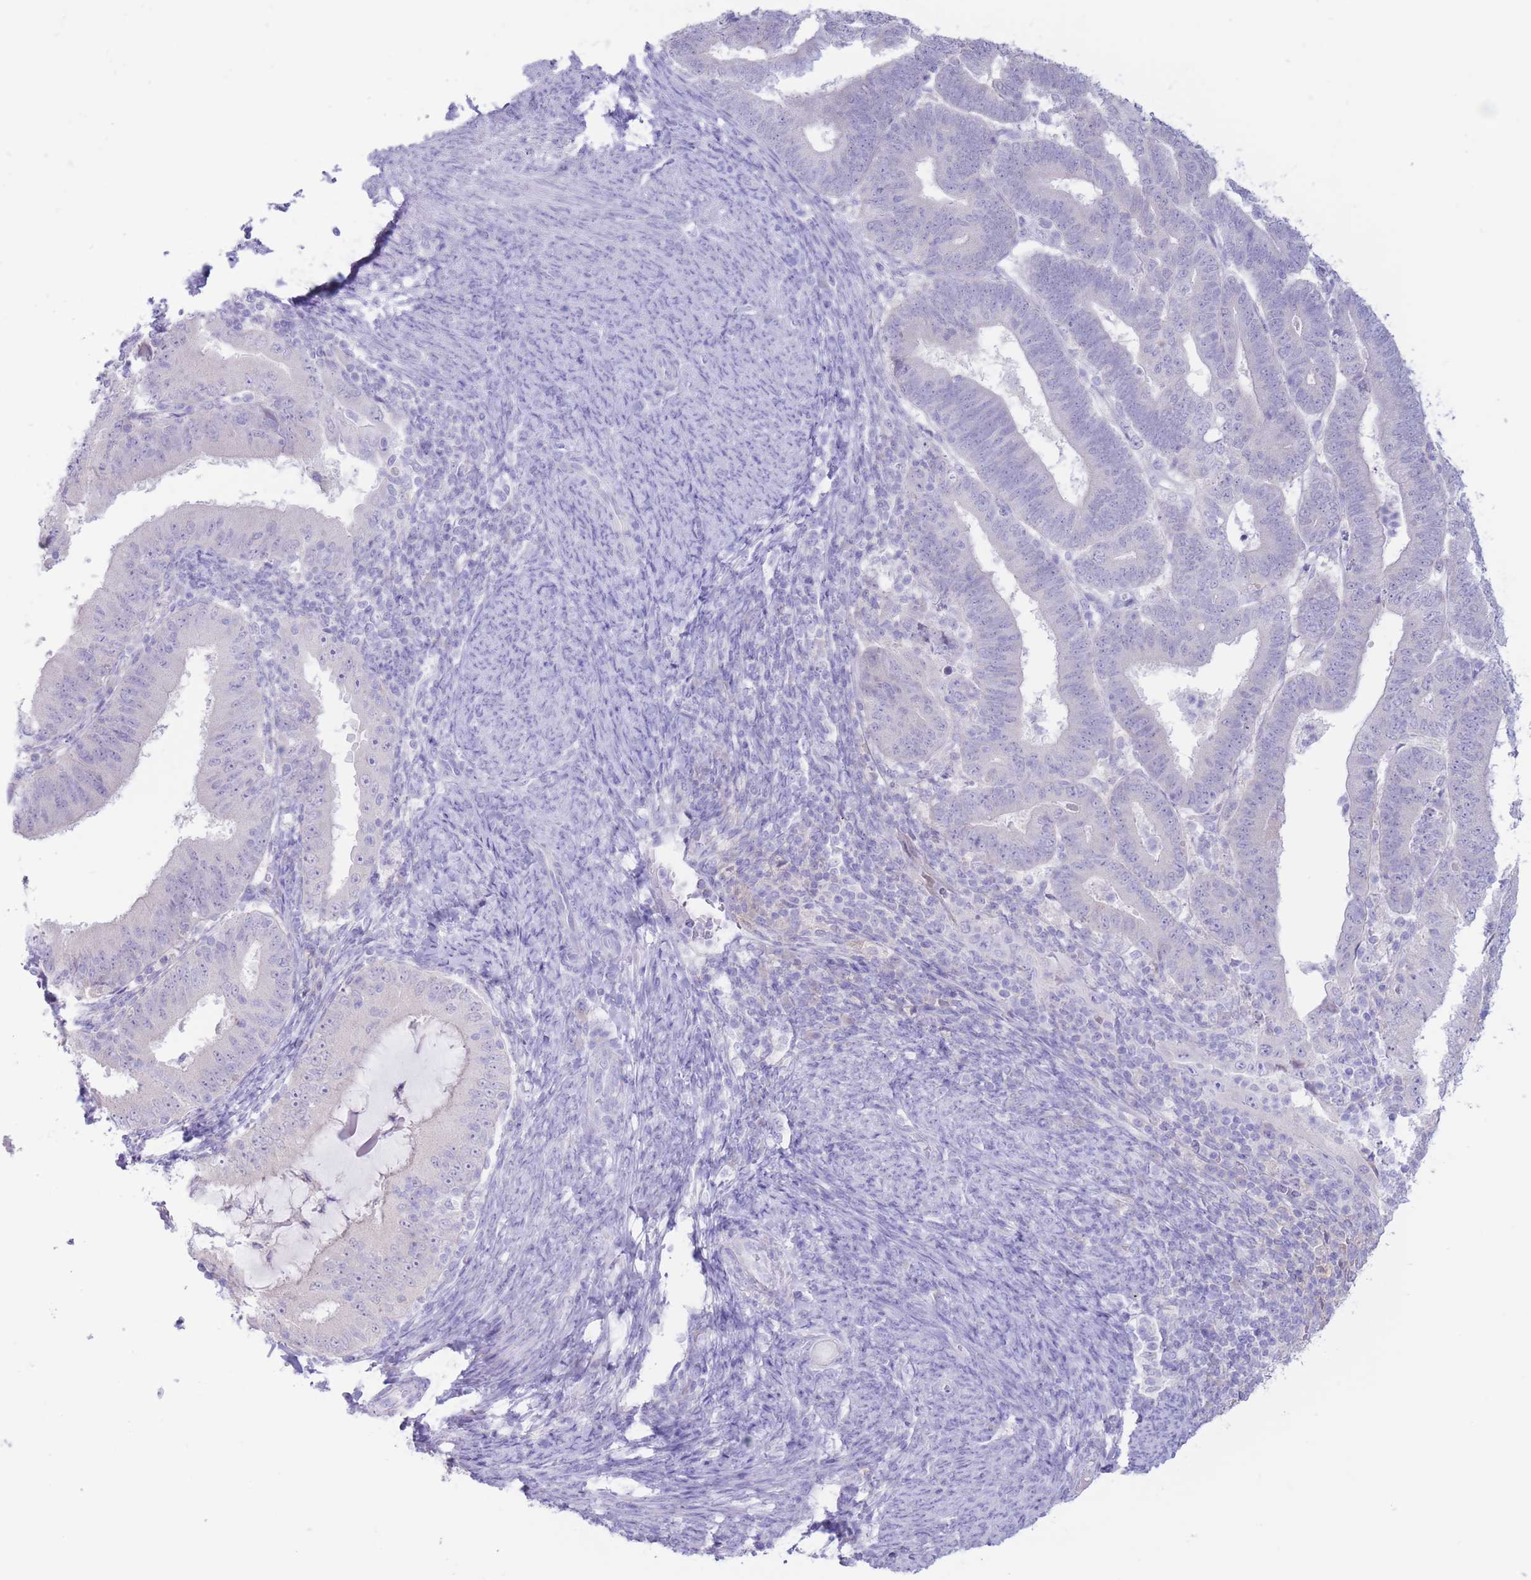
{"staining": {"intensity": "negative", "quantity": "none", "location": "none"}, "tissue": "endometrial cancer", "cell_type": "Tumor cells", "image_type": "cancer", "snomed": [{"axis": "morphology", "description": "Adenocarcinoma, NOS"}, {"axis": "topography", "description": "Endometrium"}], "caption": "A micrograph of human endometrial cancer is negative for staining in tumor cells.", "gene": "FAH", "patient": {"sex": "female", "age": 70}}